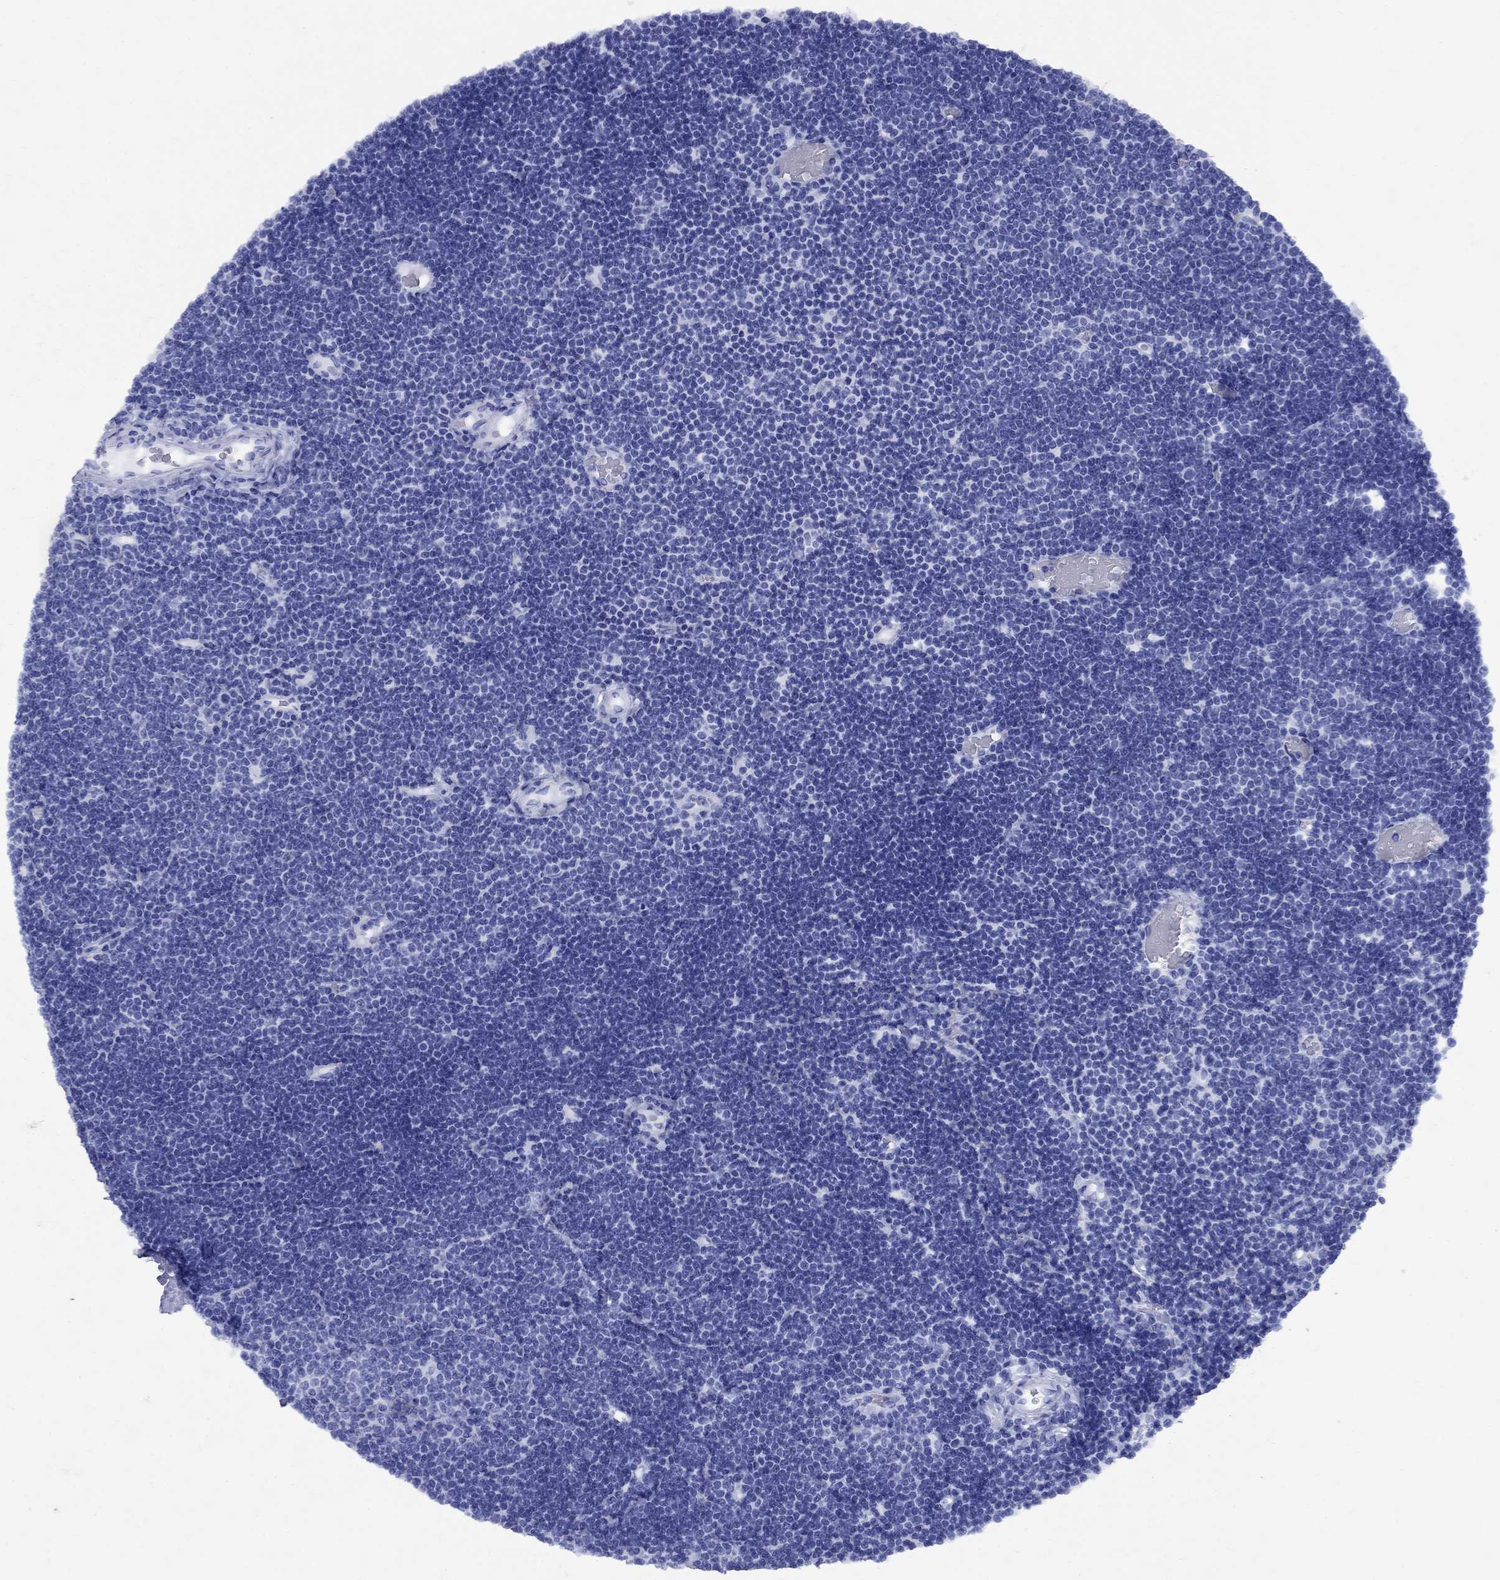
{"staining": {"intensity": "negative", "quantity": "none", "location": "none"}, "tissue": "lymphoma", "cell_type": "Tumor cells", "image_type": "cancer", "snomed": [{"axis": "morphology", "description": "Malignant lymphoma, non-Hodgkin's type, Low grade"}, {"axis": "topography", "description": "Brain"}], "caption": "A photomicrograph of human malignant lymphoma, non-Hodgkin's type (low-grade) is negative for staining in tumor cells.", "gene": "CD1A", "patient": {"sex": "female", "age": 66}}